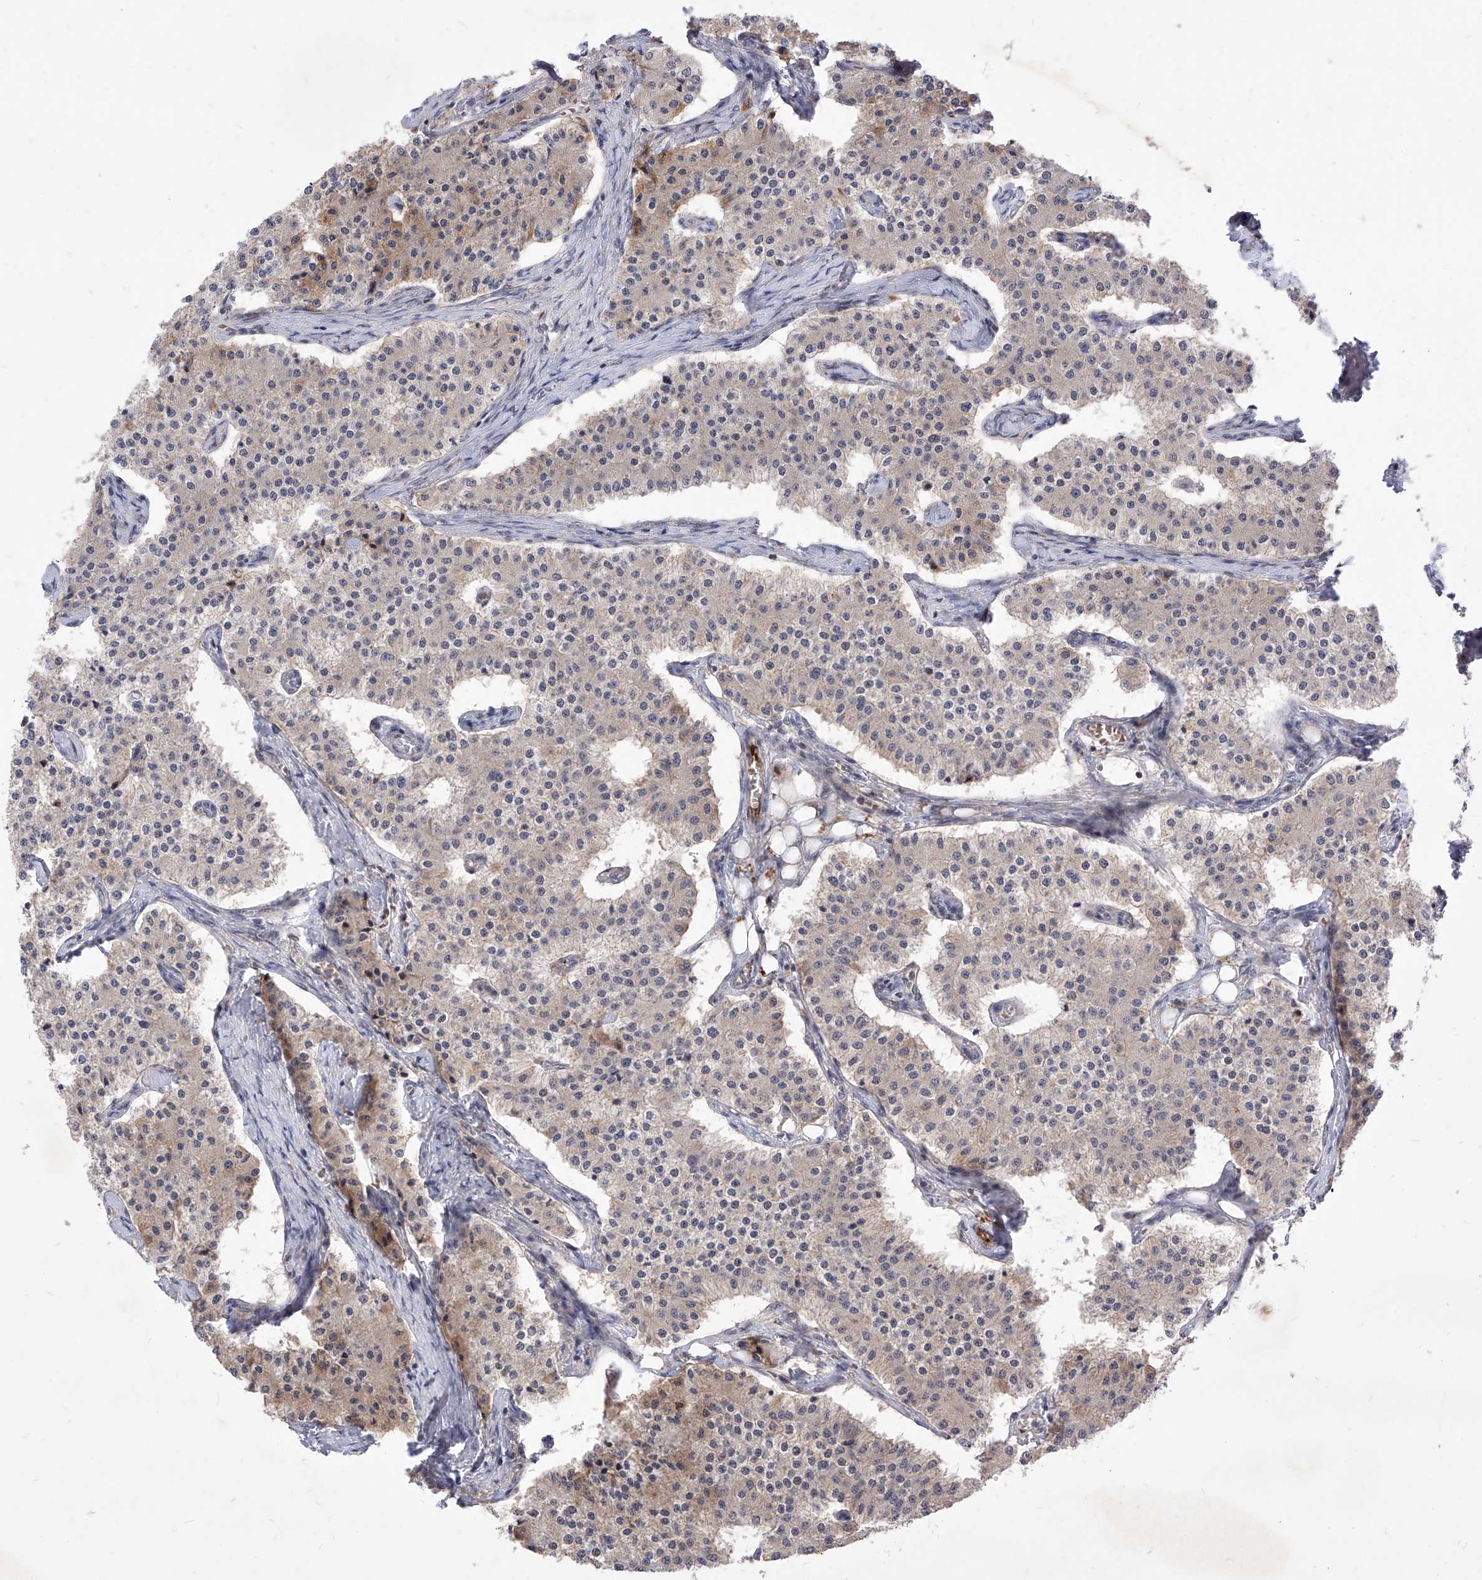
{"staining": {"intensity": "negative", "quantity": "none", "location": "none"}, "tissue": "carcinoid", "cell_type": "Tumor cells", "image_type": "cancer", "snomed": [{"axis": "morphology", "description": "Carcinoid, malignant, NOS"}, {"axis": "topography", "description": "Colon"}], "caption": "DAB (3,3'-diaminobenzidine) immunohistochemical staining of carcinoid exhibits no significant positivity in tumor cells.", "gene": "LGR4", "patient": {"sex": "female", "age": 52}}